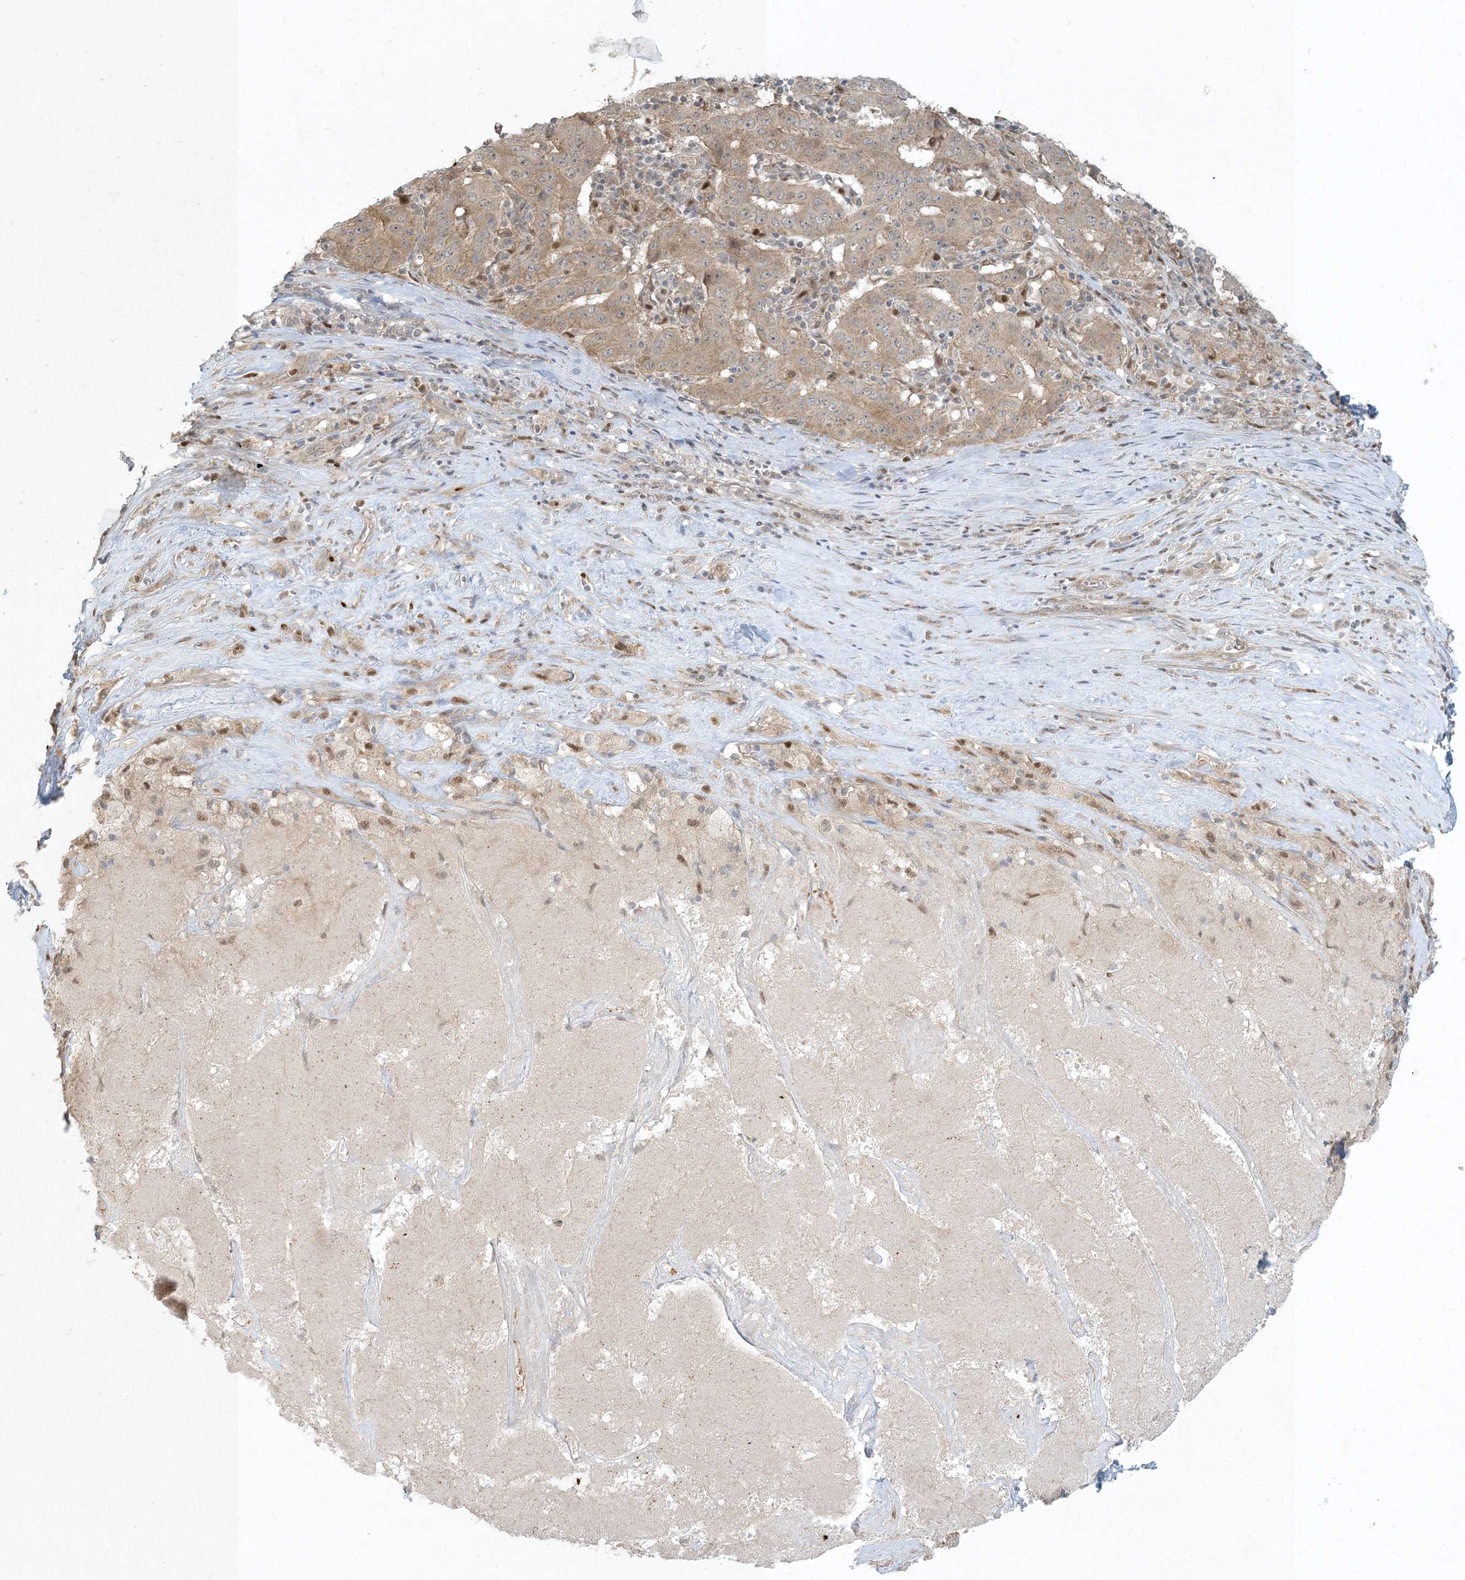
{"staining": {"intensity": "moderate", "quantity": ">75%", "location": "cytoplasmic/membranous"}, "tissue": "pancreatic cancer", "cell_type": "Tumor cells", "image_type": "cancer", "snomed": [{"axis": "morphology", "description": "Adenocarcinoma, NOS"}, {"axis": "topography", "description": "Pancreas"}], "caption": "Immunohistochemistry staining of pancreatic cancer (adenocarcinoma), which displays medium levels of moderate cytoplasmic/membranous positivity in about >75% of tumor cells indicating moderate cytoplasmic/membranous protein staining. The staining was performed using DAB (3,3'-diaminobenzidine) (brown) for protein detection and nuclei were counterstained in hematoxylin (blue).", "gene": "CTDNEP1", "patient": {"sex": "male", "age": 63}}